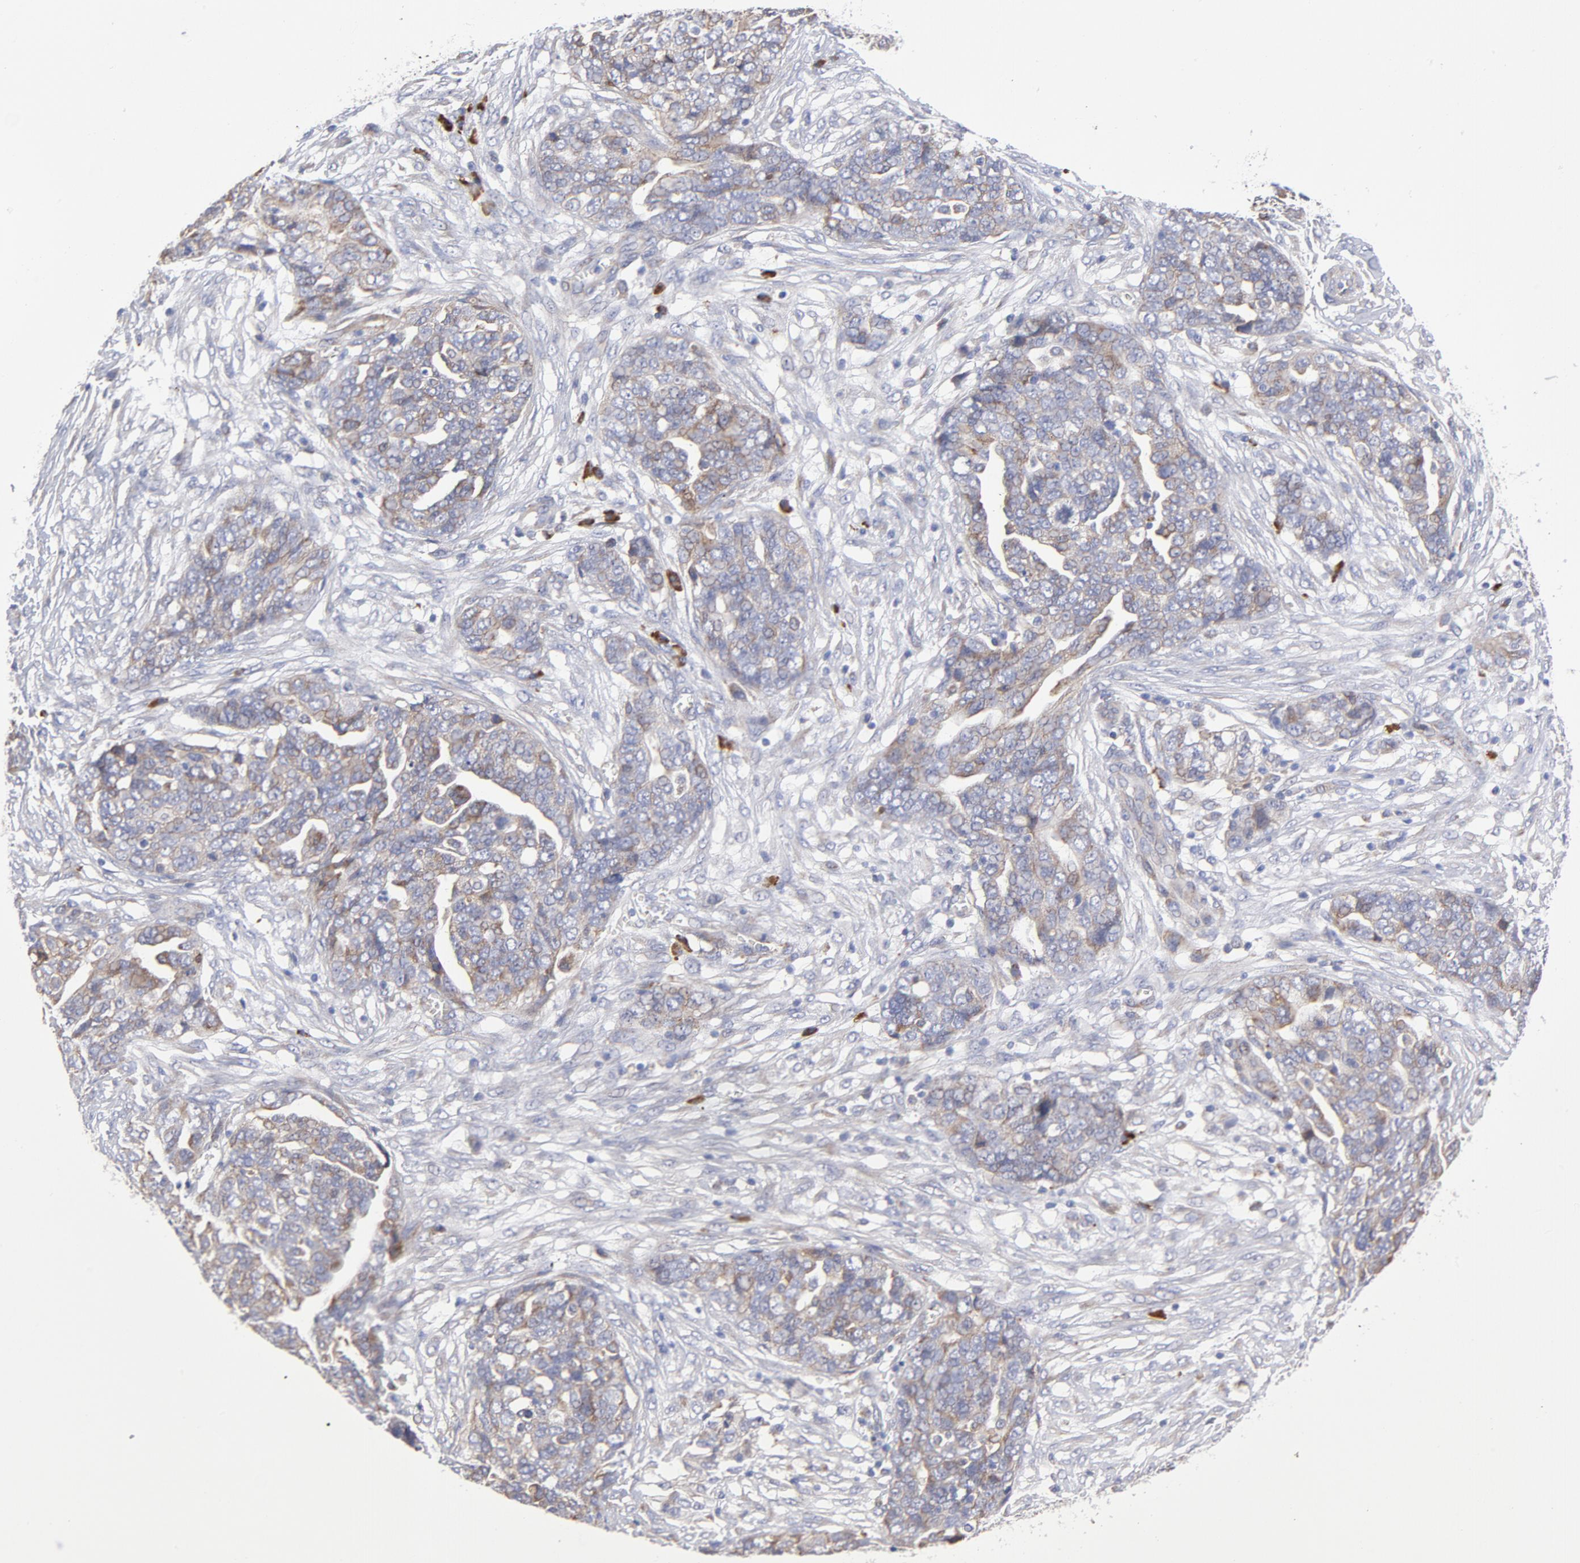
{"staining": {"intensity": "negative", "quantity": "none", "location": "none"}, "tissue": "ovarian cancer", "cell_type": "Tumor cells", "image_type": "cancer", "snomed": [{"axis": "morphology", "description": "Normal tissue, NOS"}, {"axis": "morphology", "description": "Cystadenocarcinoma, serous, NOS"}, {"axis": "topography", "description": "Fallopian tube"}, {"axis": "topography", "description": "Ovary"}], "caption": "IHC of ovarian cancer displays no expression in tumor cells.", "gene": "RAPGEF3", "patient": {"sex": "female", "age": 56}}